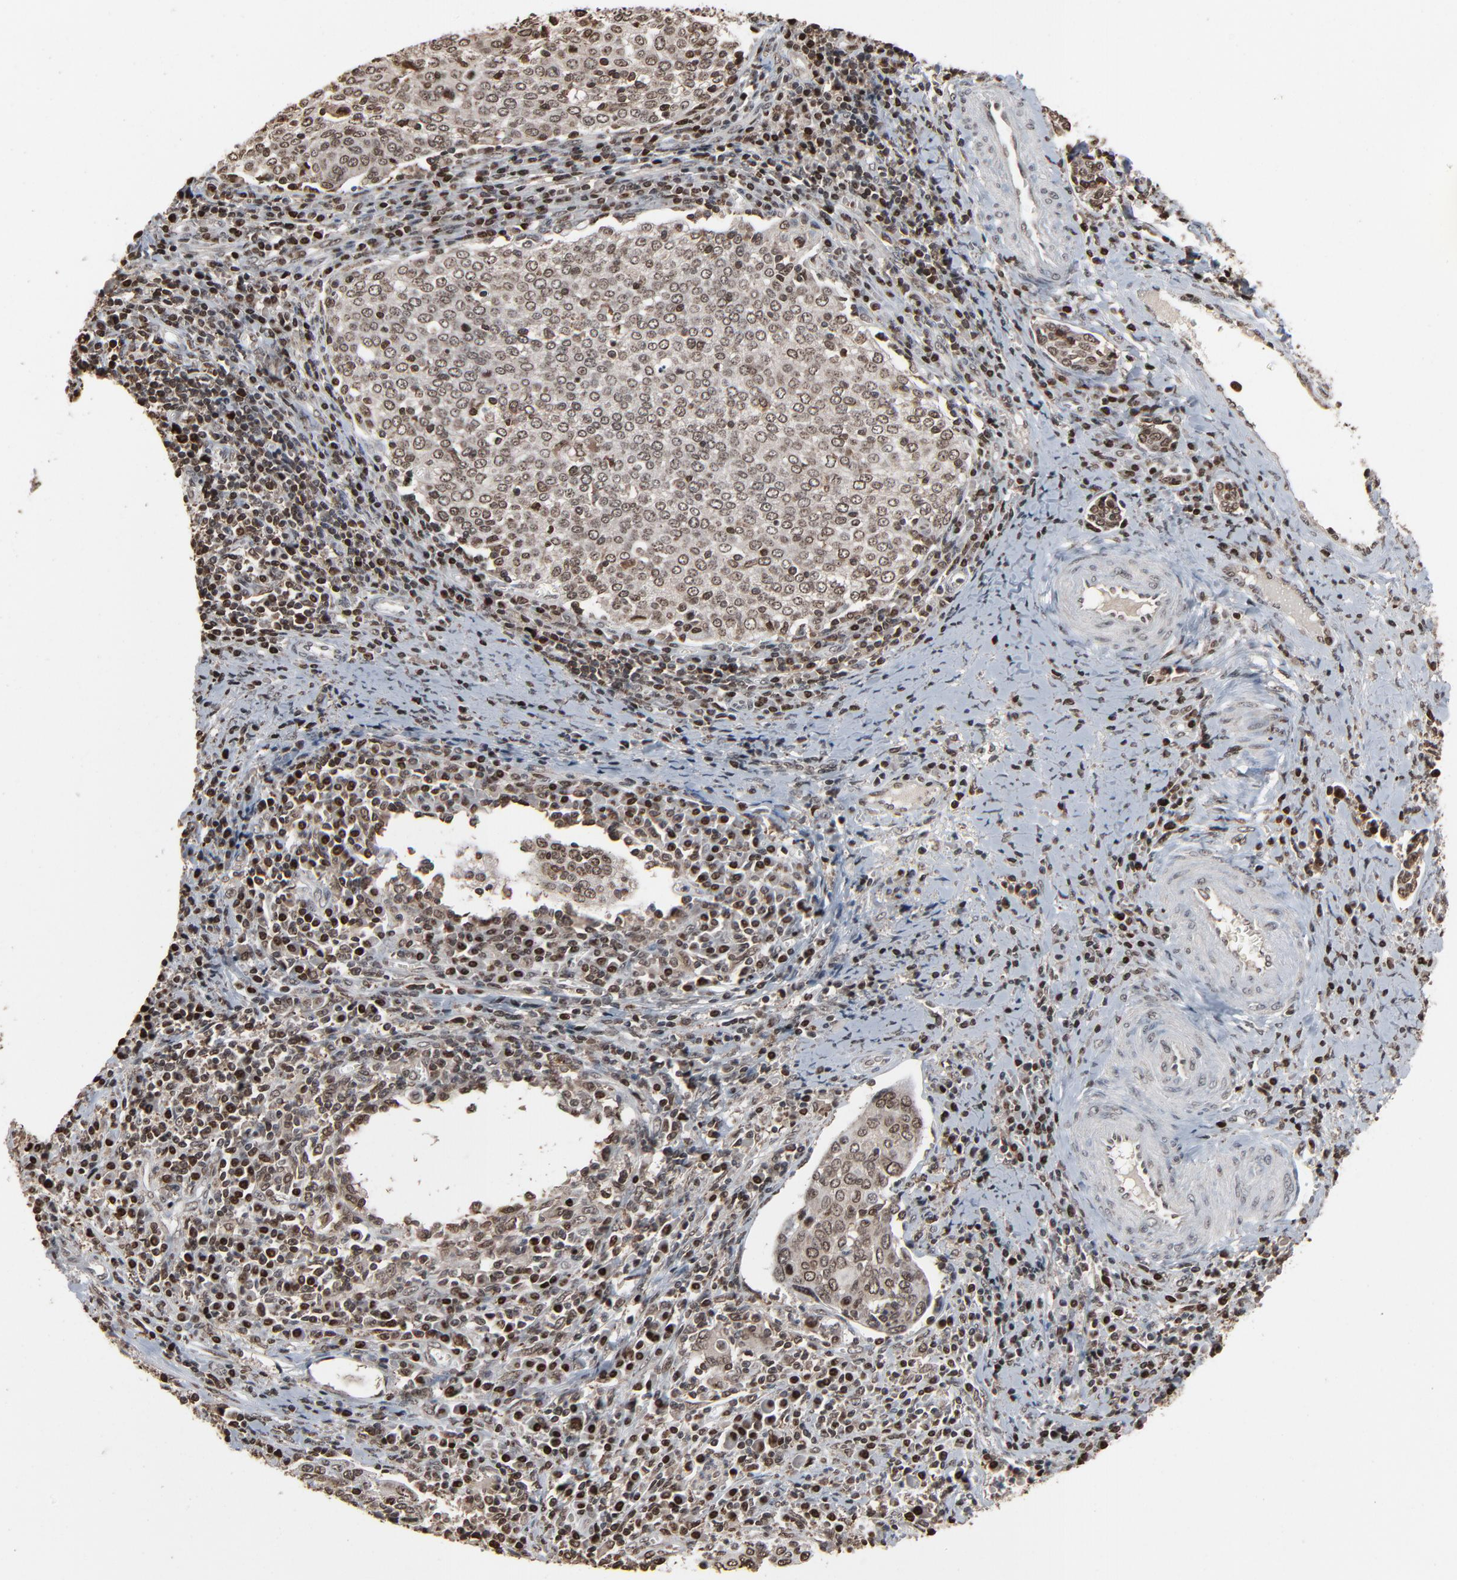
{"staining": {"intensity": "weak", "quantity": ">75%", "location": "nuclear"}, "tissue": "cervical cancer", "cell_type": "Tumor cells", "image_type": "cancer", "snomed": [{"axis": "morphology", "description": "Squamous cell carcinoma, NOS"}, {"axis": "topography", "description": "Cervix"}], "caption": "The photomicrograph shows staining of squamous cell carcinoma (cervical), revealing weak nuclear protein expression (brown color) within tumor cells. Nuclei are stained in blue.", "gene": "RPS6KA3", "patient": {"sex": "female", "age": 40}}